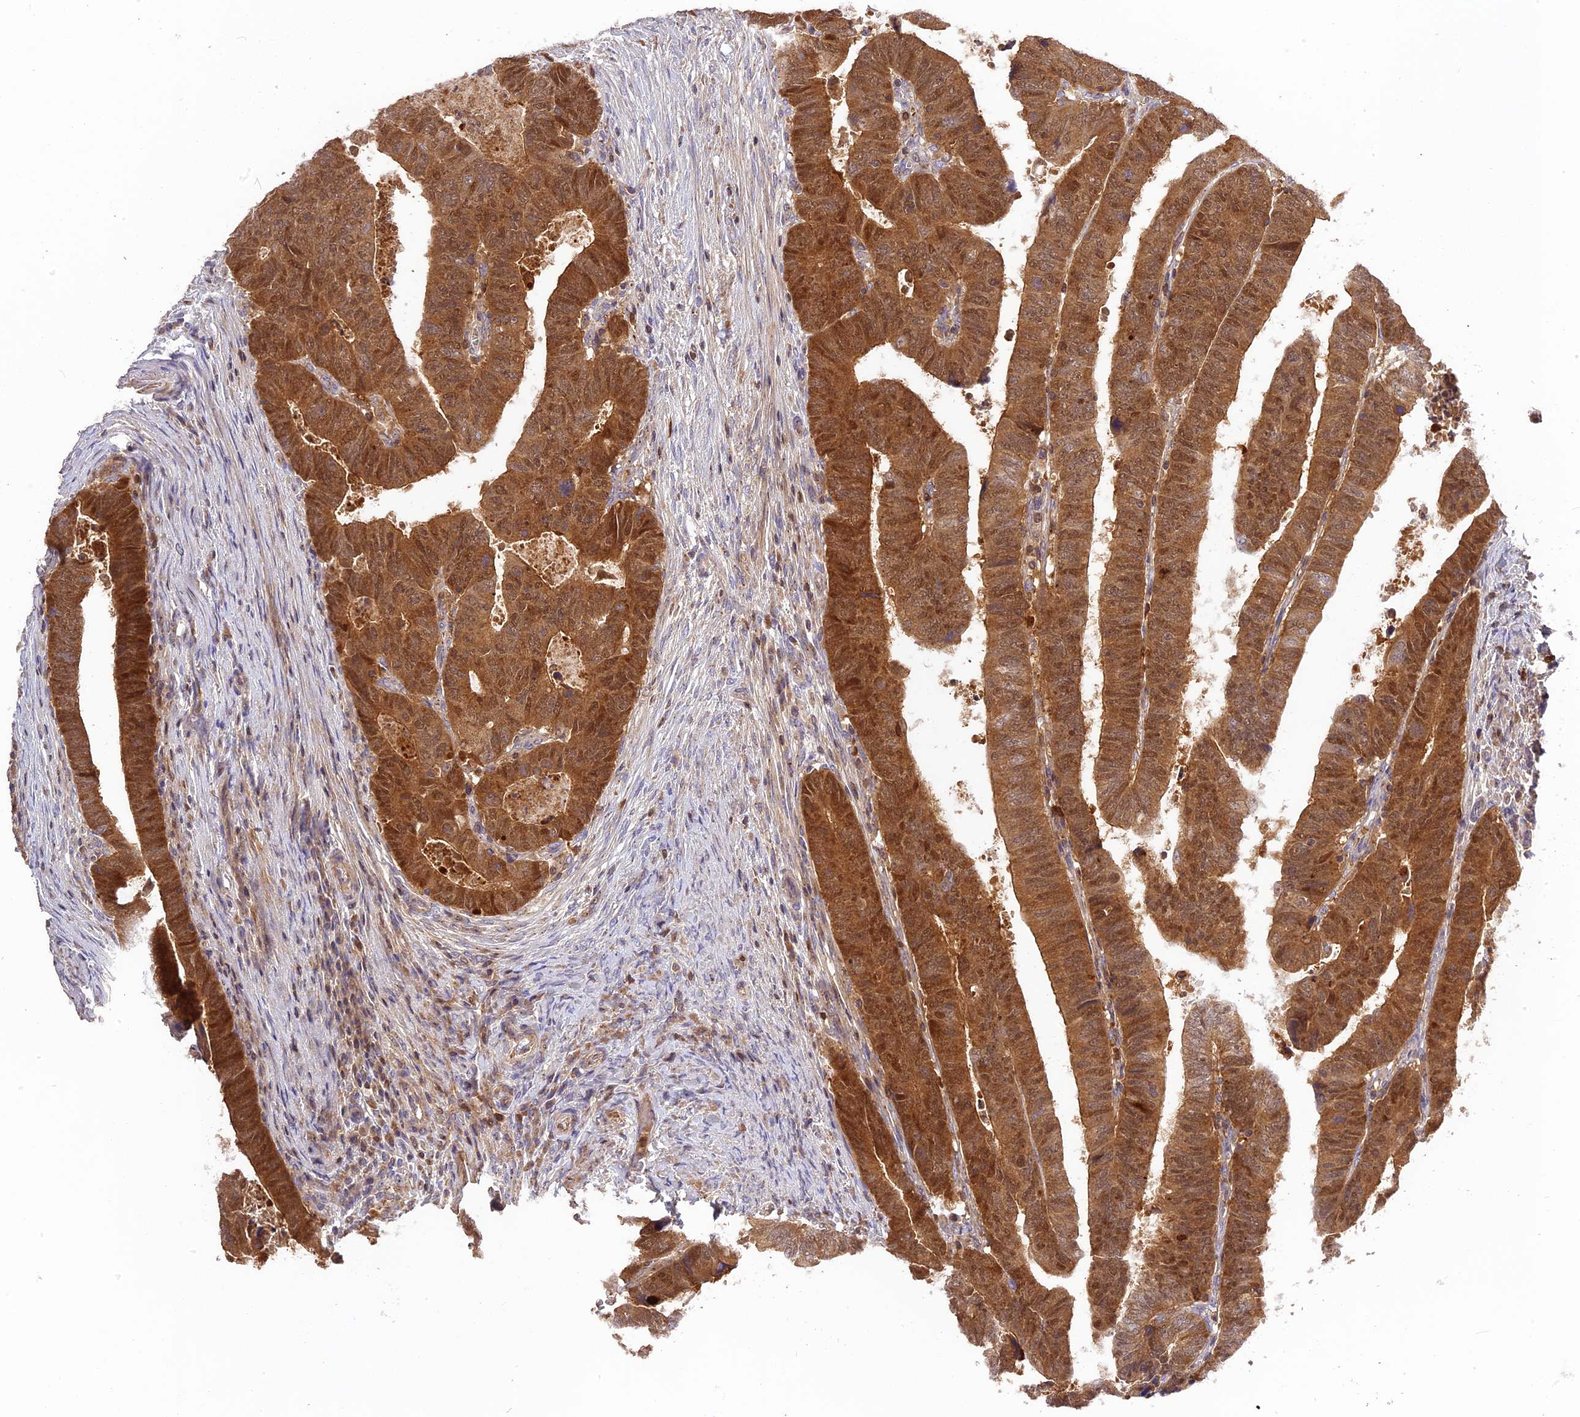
{"staining": {"intensity": "strong", "quantity": ">75%", "location": "cytoplasmic/membranous,nuclear"}, "tissue": "colorectal cancer", "cell_type": "Tumor cells", "image_type": "cancer", "snomed": [{"axis": "morphology", "description": "Normal tissue, NOS"}, {"axis": "morphology", "description": "Adenocarcinoma, NOS"}, {"axis": "topography", "description": "Rectum"}], "caption": "Protein analysis of colorectal cancer (adenocarcinoma) tissue demonstrates strong cytoplasmic/membranous and nuclear positivity in about >75% of tumor cells.", "gene": "RPIA", "patient": {"sex": "female", "age": 65}}